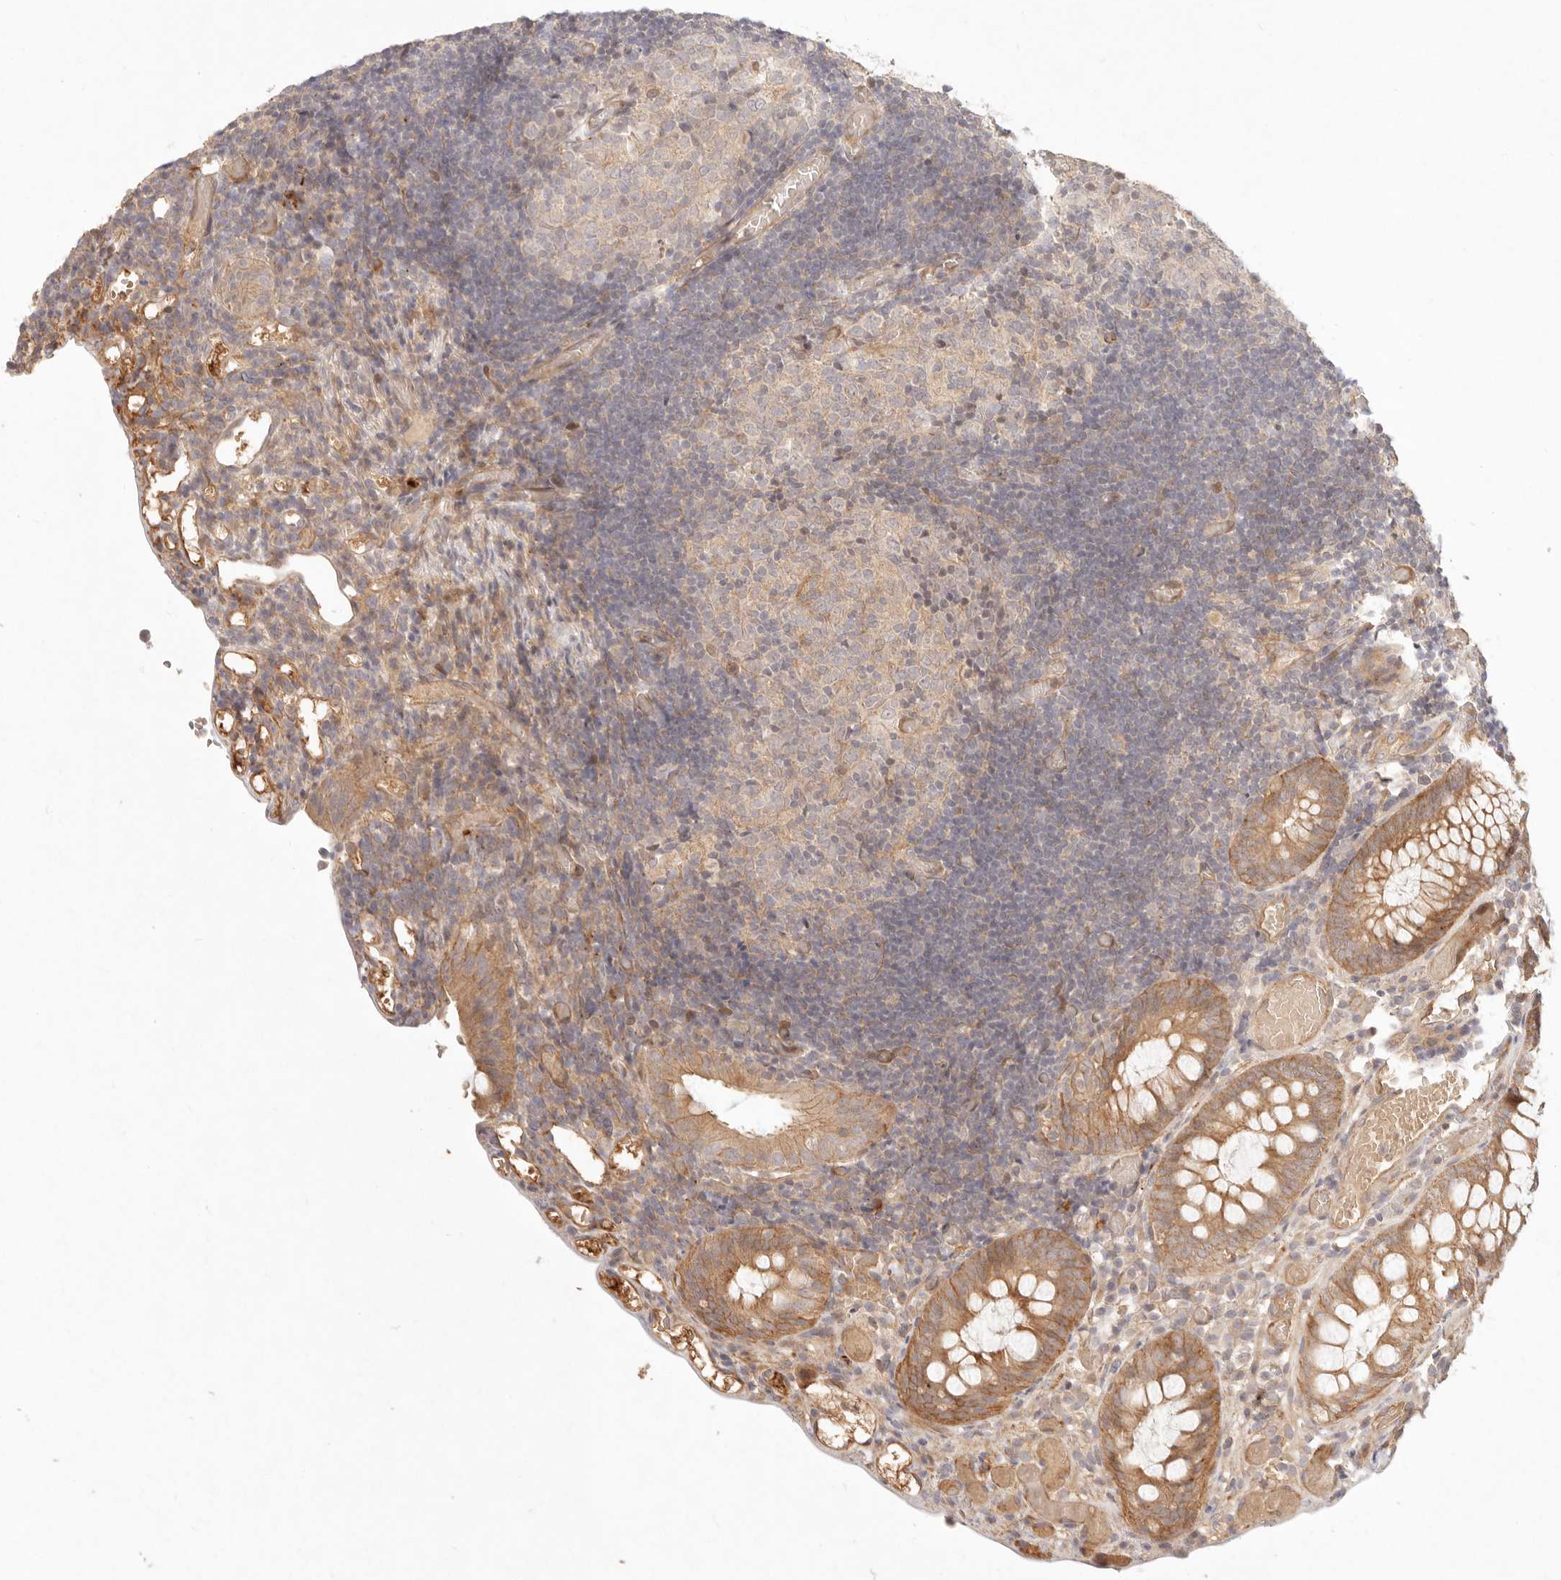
{"staining": {"intensity": "moderate", "quantity": ">75%", "location": "cytoplasmic/membranous"}, "tissue": "colon", "cell_type": "Endothelial cells", "image_type": "normal", "snomed": [{"axis": "morphology", "description": "Normal tissue, NOS"}, {"axis": "topography", "description": "Colon"}], "caption": "Immunohistochemical staining of normal colon reveals >75% levels of moderate cytoplasmic/membranous protein staining in approximately >75% of endothelial cells. (brown staining indicates protein expression, while blue staining denotes nuclei).", "gene": "PPP1R3B", "patient": {"sex": "male", "age": 14}}